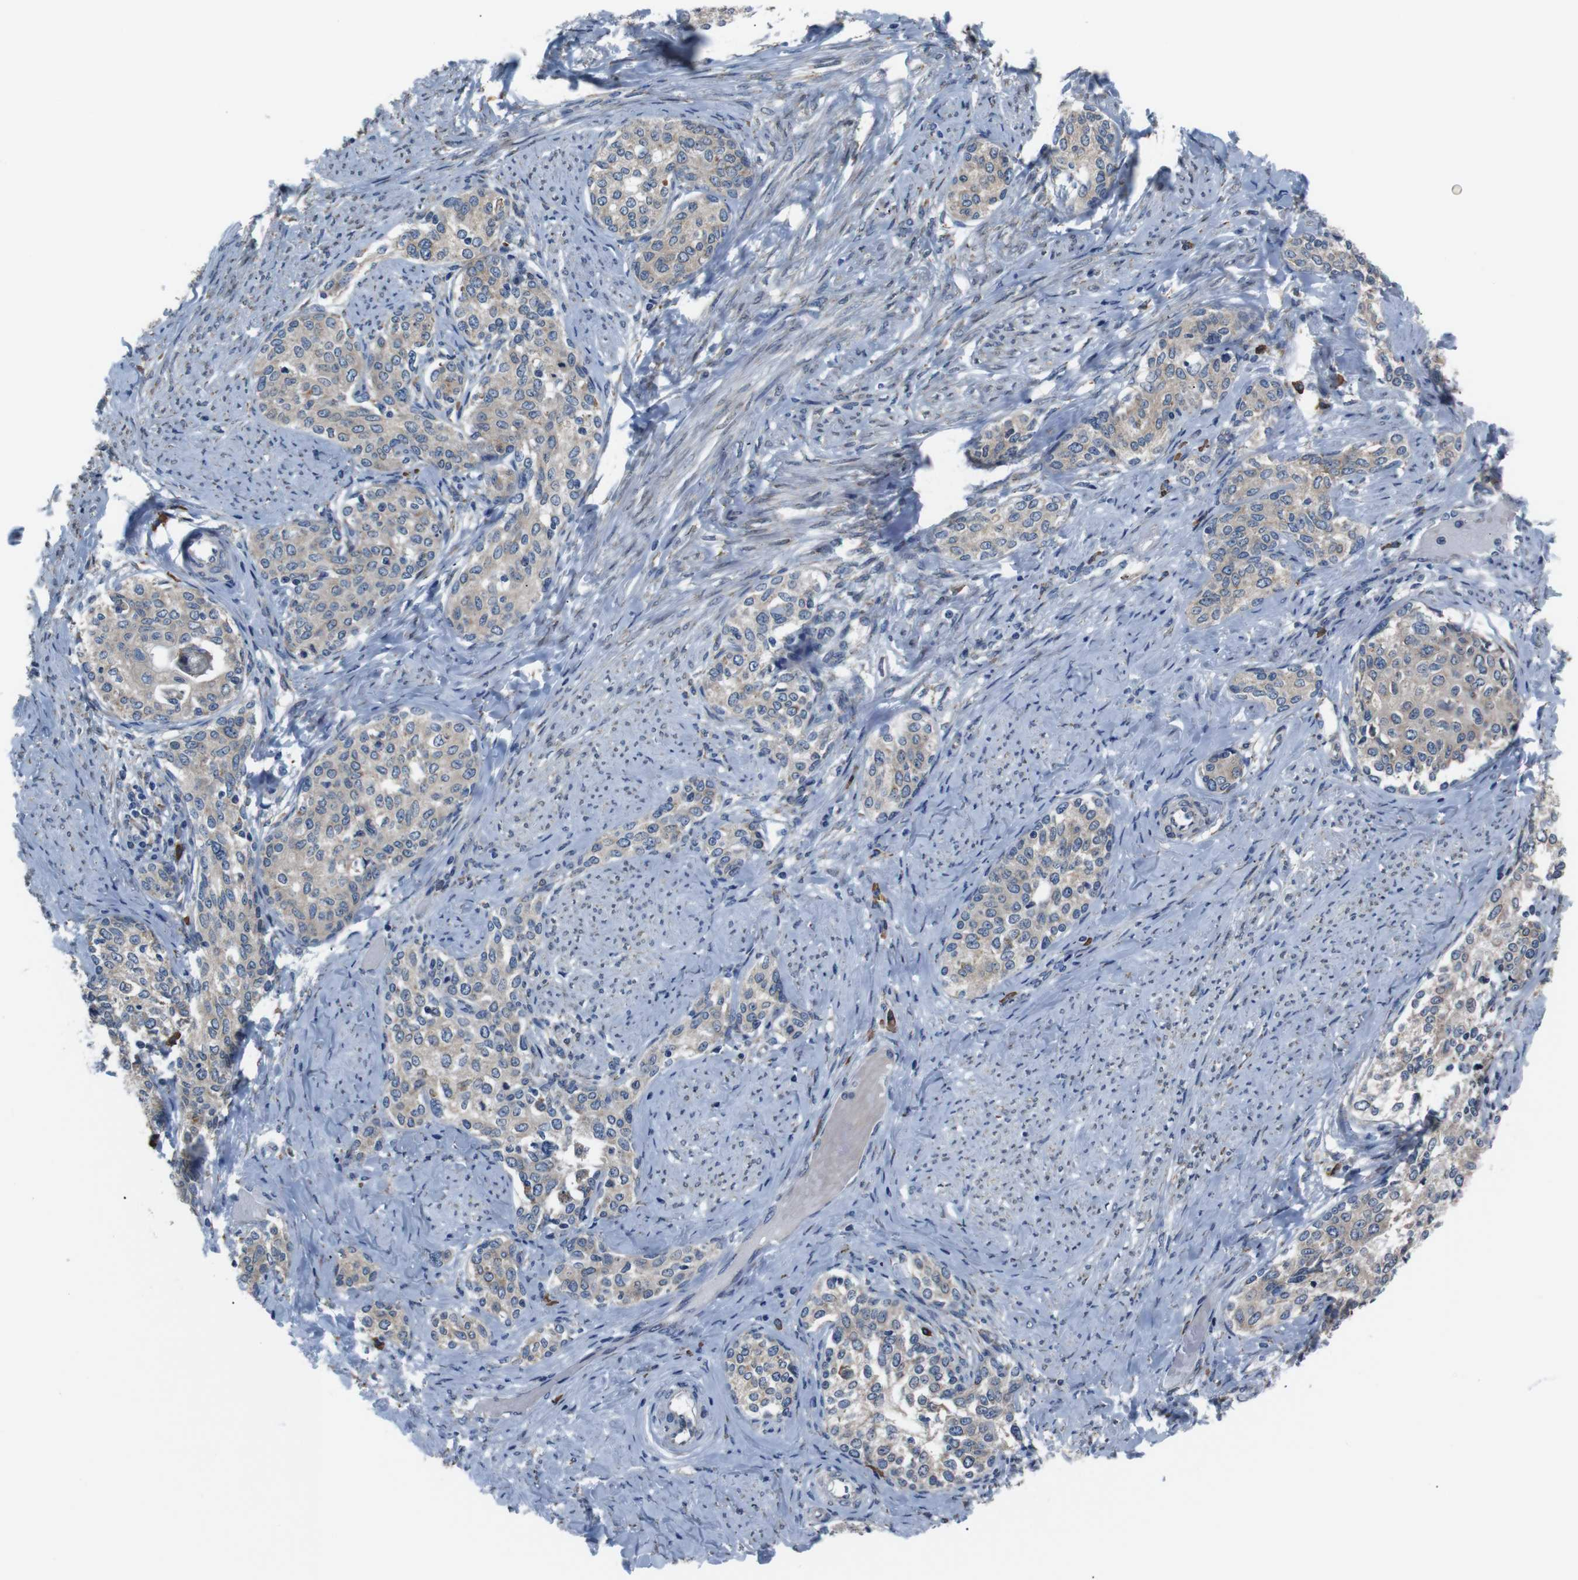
{"staining": {"intensity": "weak", "quantity": ">75%", "location": "cytoplasmic/membranous"}, "tissue": "cervical cancer", "cell_type": "Tumor cells", "image_type": "cancer", "snomed": [{"axis": "morphology", "description": "Squamous cell carcinoma, NOS"}, {"axis": "morphology", "description": "Adenocarcinoma, NOS"}, {"axis": "topography", "description": "Cervix"}], "caption": "Immunohistochemistry (IHC) micrograph of human cervical cancer stained for a protein (brown), which reveals low levels of weak cytoplasmic/membranous positivity in about >75% of tumor cells.", "gene": "SIGMAR1", "patient": {"sex": "female", "age": 52}}